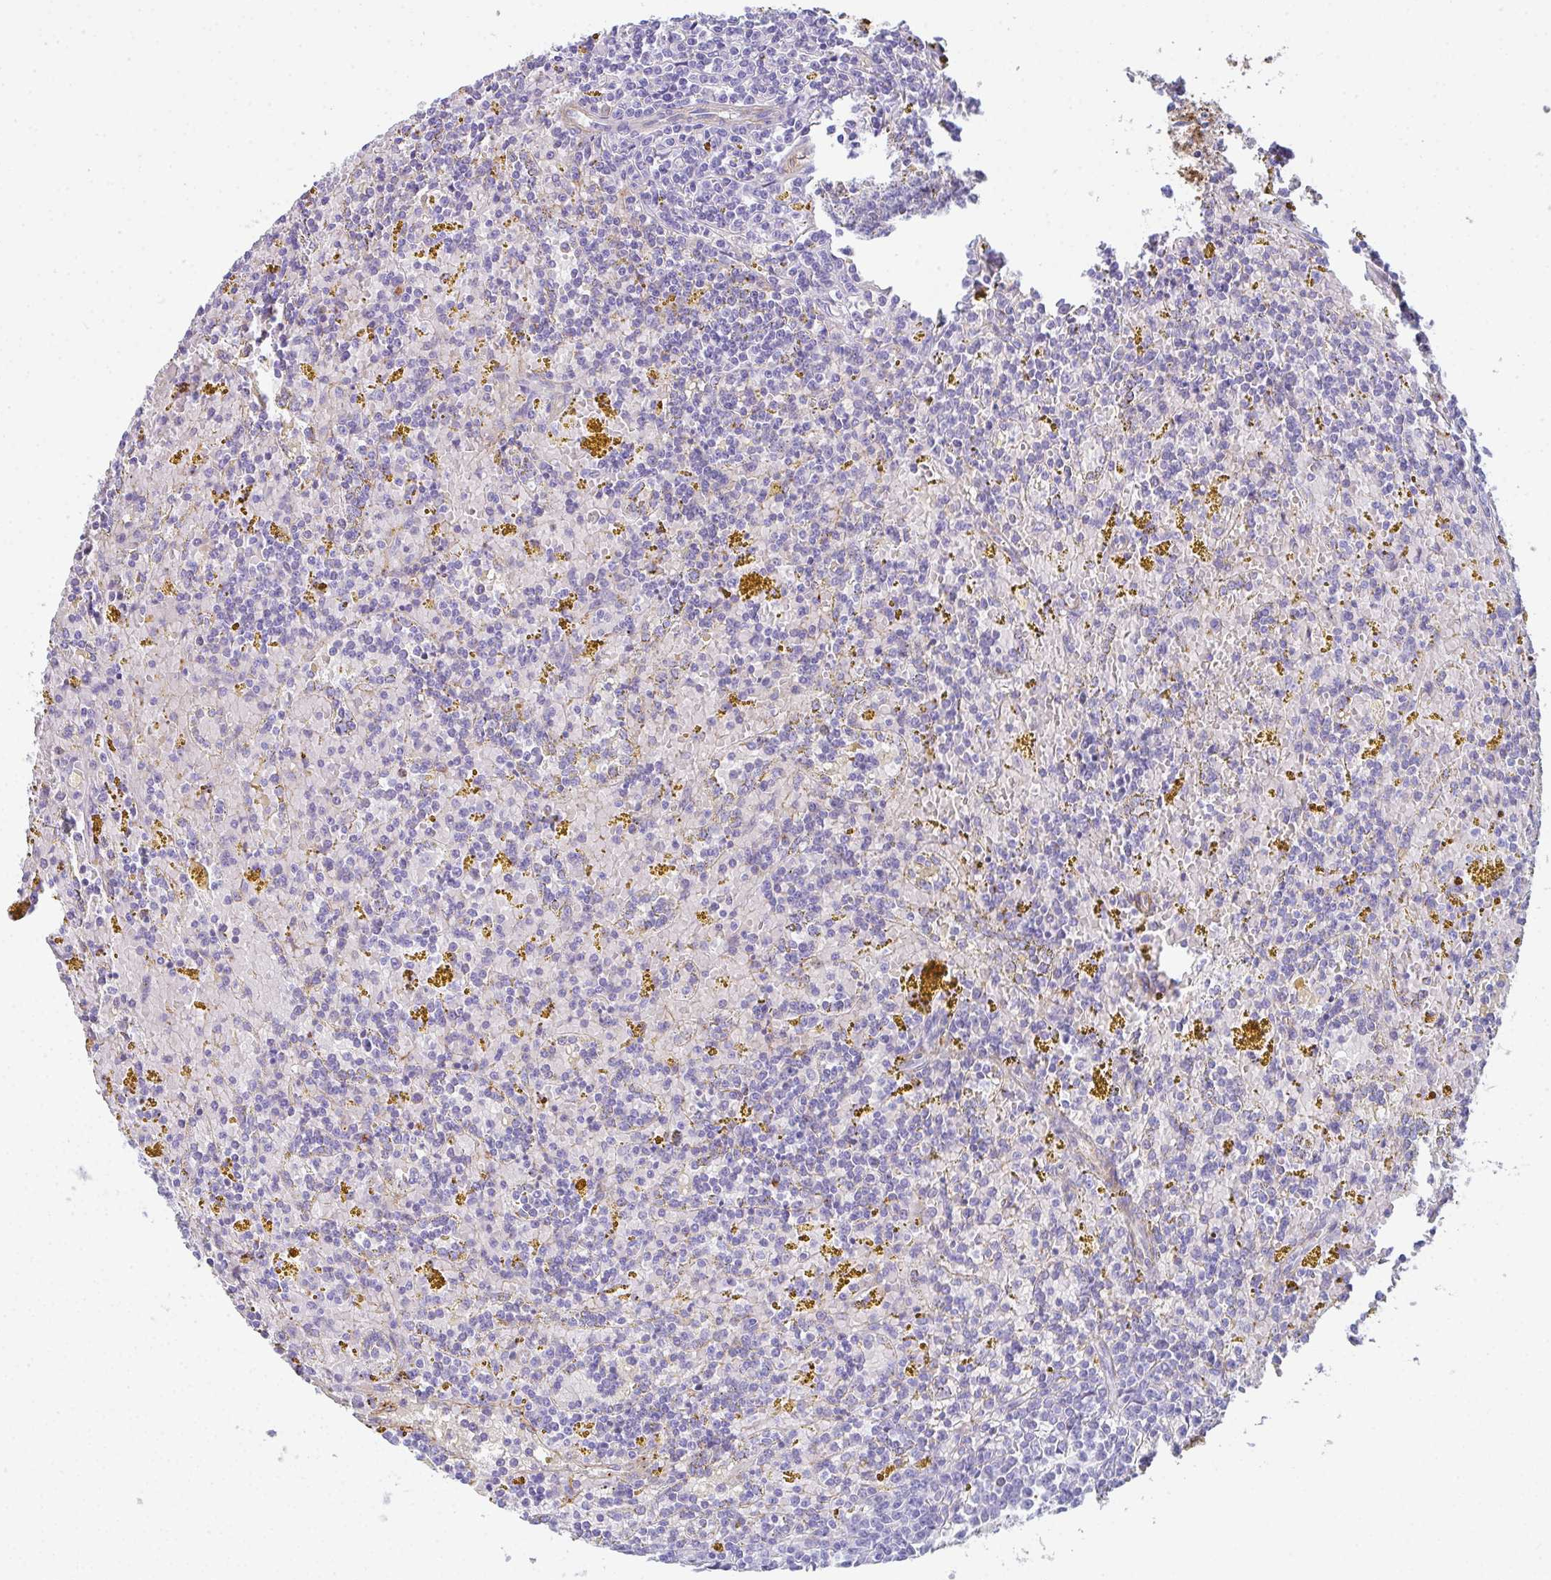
{"staining": {"intensity": "negative", "quantity": "none", "location": "none"}, "tissue": "lymphoma", "cell_type": "Tumor cells", "image_type": "cancer", "snomed": [{"axis": "morphology", "description": "Malignant lymphoma, non-Hodgkin's type, Low grade"}, {"axis": "topography", "description": "Spleen"}, {"axis": "topography", "description": "Lymph node"}], "caption": "This is a micrograph of IHC staining of lymphoma, which shows no expression in tumor cells.", "gene": "DBN1", "patient": {"sex": "female", "age": 66}}